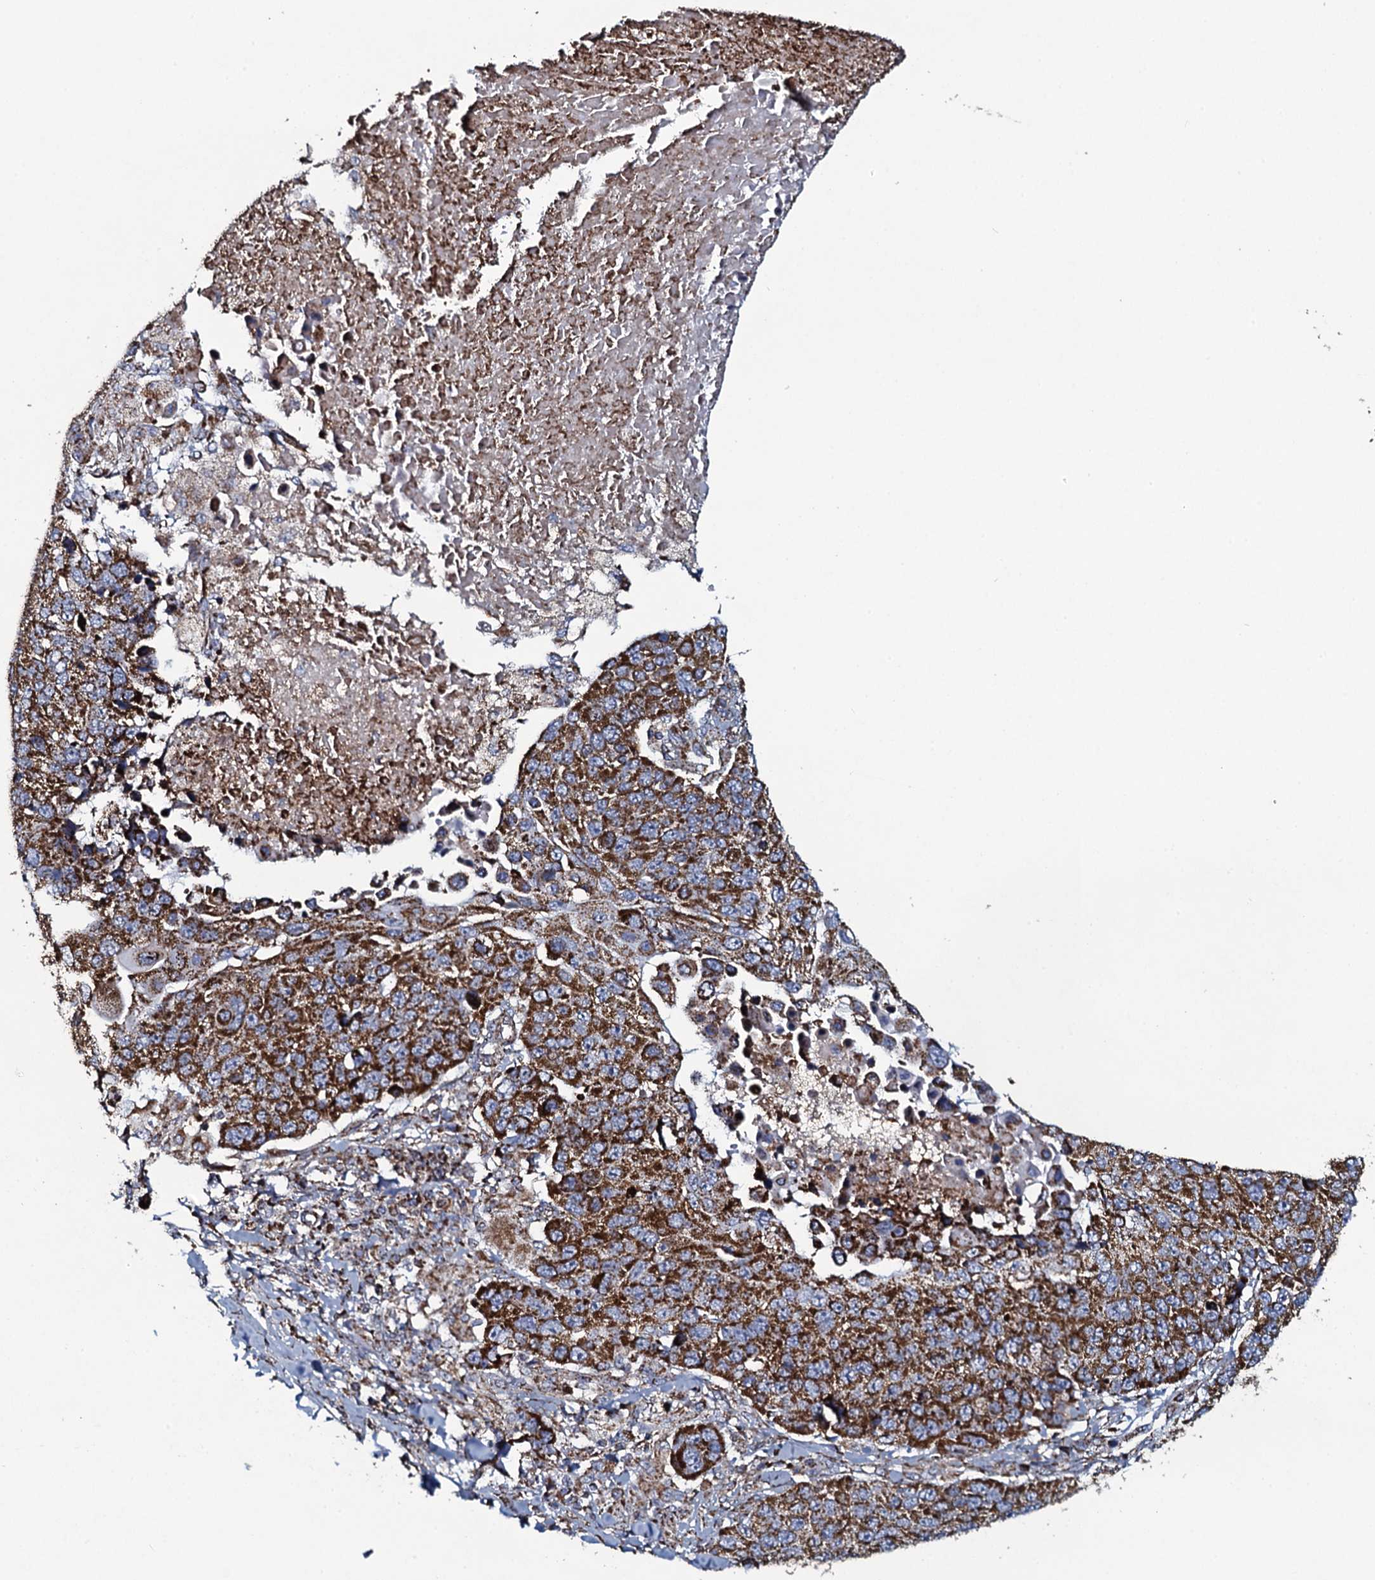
{"staining": {"intensity": "strong", "quantity": ">75%", "location": "cytoplasmic/membranous"}, "tissue": "lung cancer", "cell_type": "Tumor cells", "image_type": "cancer", "snomed": [{"axis": "morphology", "description": "Normal tissue, NOS"}, {"axis": "morphology", "description": "Squamous cell carcinoma, NOS"}, {"axis": "topography", "description": "Lymph node"}, {"axis": "topography", "description": "Lung"}], "caption": "Immunohistochemistry (IHC) (DAB) staining of squamous cell carcinoma (lung) demonstrates strong cytoplasmic/membranous protein expression in about >75% of tumor cells. (DAB (3,3'-diaminobenzidine) IHC with brightfield microscopy, high magnification).", "gene": "EVC2", "patient": {"sex": "male", "age": 66}}